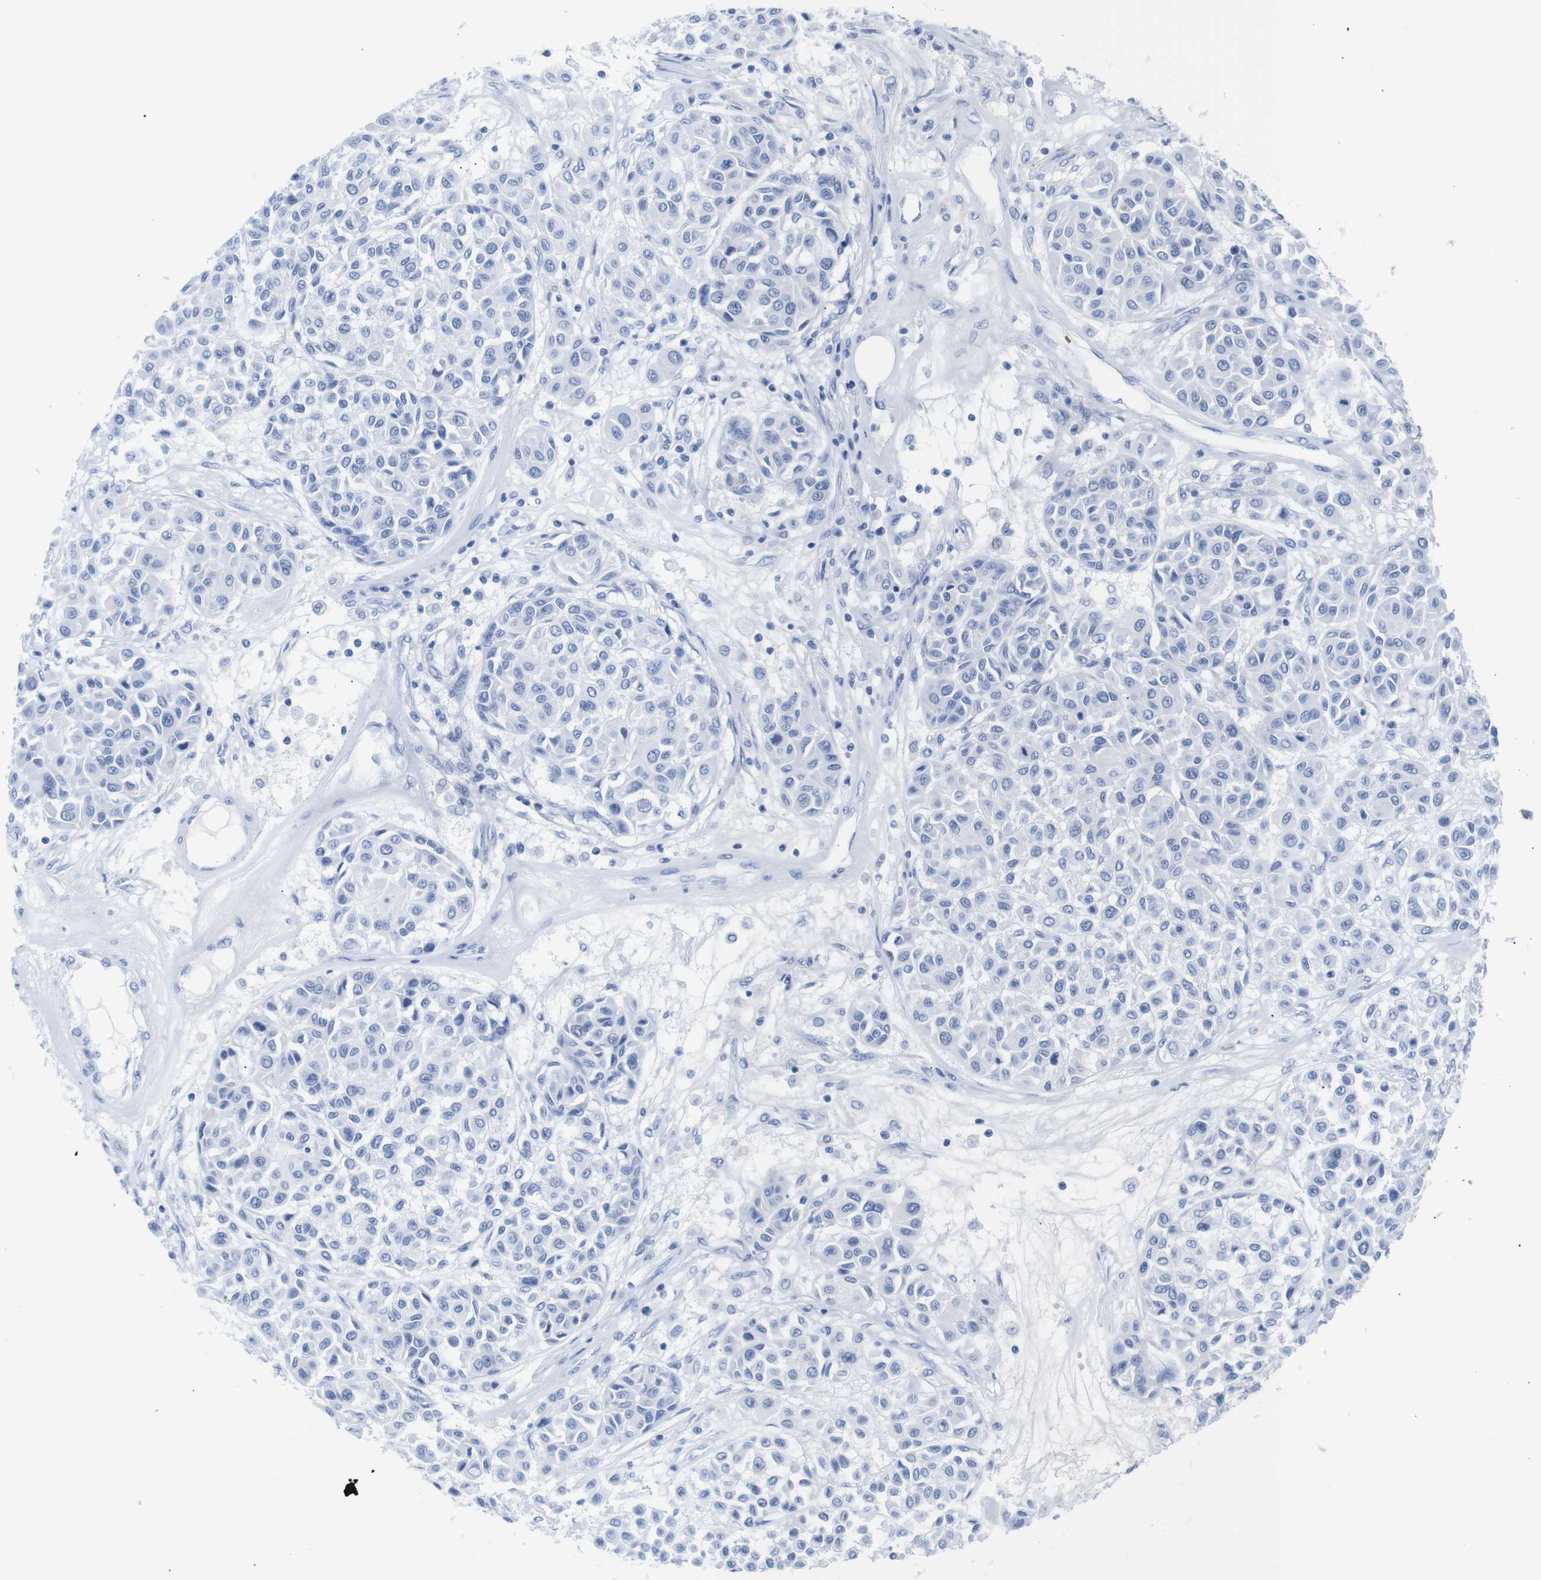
{"staining": {"intensity": "negative", "quantity": "none", "location": "none"}, "tissue": "melanoma", "cell_type": "Tumor cells", "image_type": "cancer", "snomed": [{"axis": "morphology", "description": "Malignant melanoma, Metastatic site"}, {"axis": "topography", "description": "Soft tissue"}], "caption": "Immunohistochemical staining of human malignant melanoma (metastatic site) reveals no significant staining in tumor cells.", "gene": "ERVMER34-1", "patient": {"sex": "male", "age": 41}}